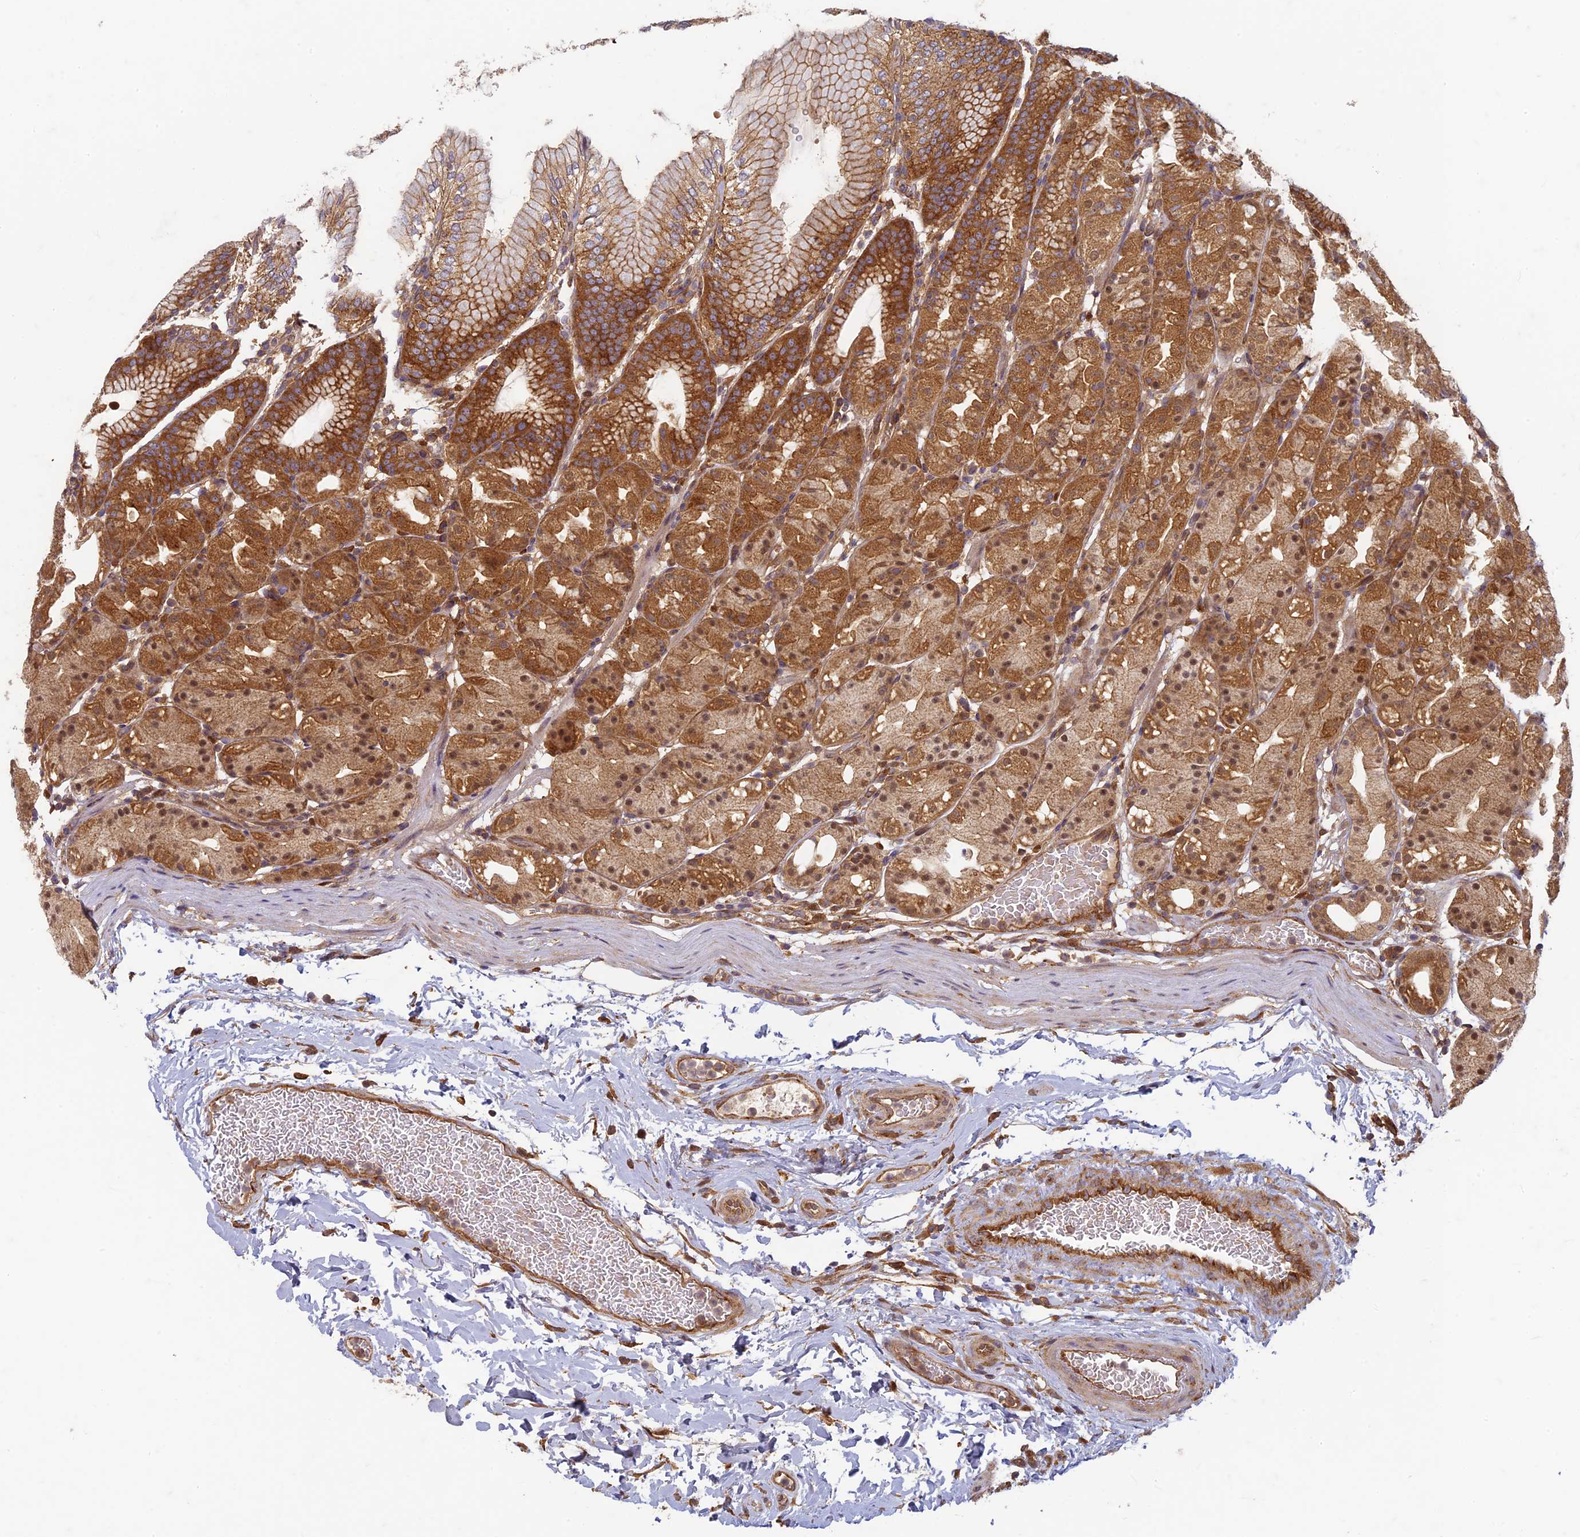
{"staining": {"intensity": "strong", "quantity": ">75%", "location": "cytoplasmic/membranous,nuclear"}, "tissue": "stomach", "cell_type": "Glandular cells", "image_type": "normal", "snomed": [{"axis": "morphology", "description": "Normal tissue, NOS"}, {"axis": "topography", "description": "Stomach, upper"}], "caption": "The immunohistochemical stain shows strong cytoplasmic/membranous,nuclear expression in glandular cells of unremarkable stomach. (DAB IHC, brown staining for protein, blue staining for nuclei).", "gene": "TCF25", "patient": {"sex": "male", "age": 48}}